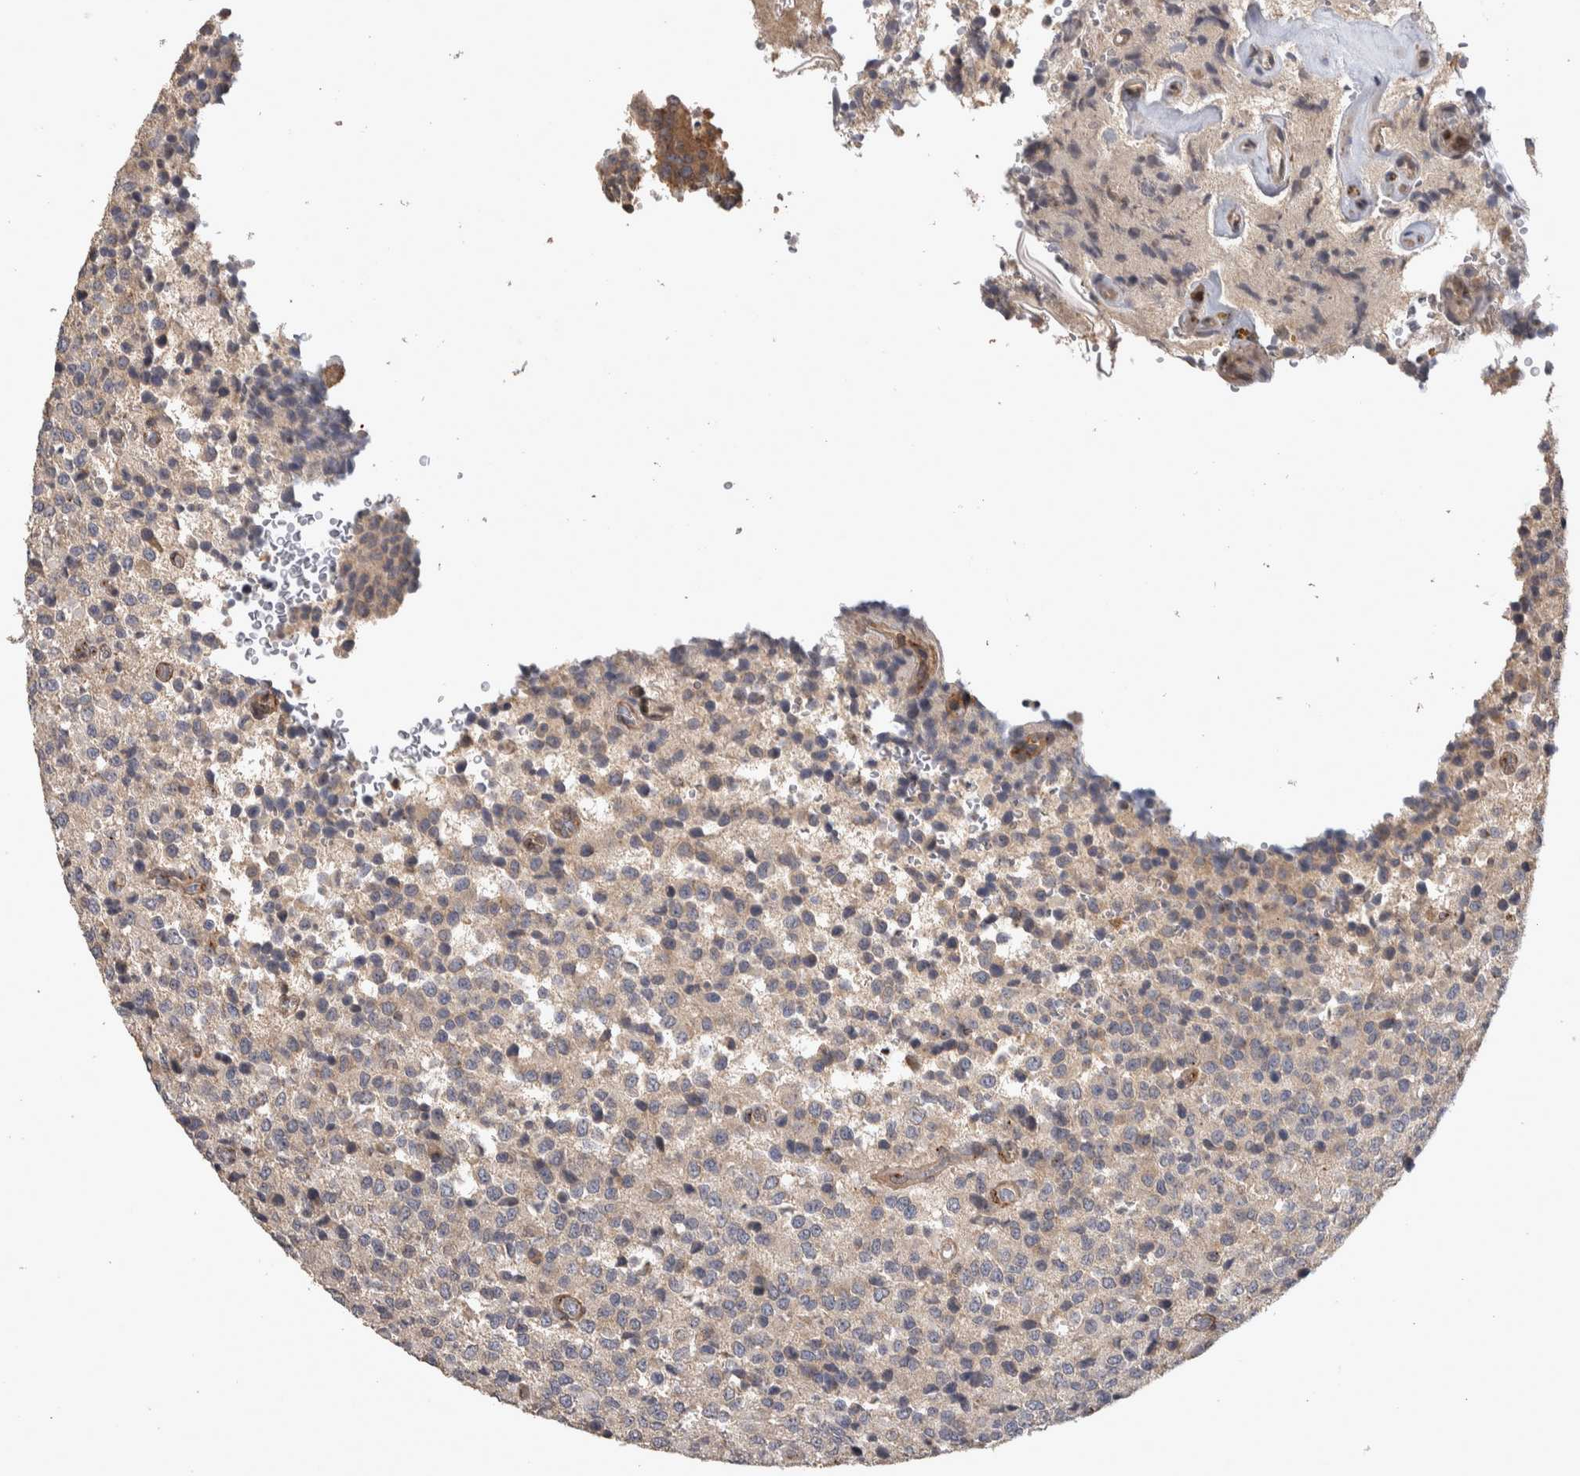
{"staining": {"intensity": "negative", "quantity": "none", "location": "none"}, "tissue": "glioma", "cell_type": "Tumor cells", "image_type": "cancer", "snomed": [{"axis": "morphology", "description": "Glioma, malignant, High grade"}, {"axis": "topography", "description": "pancreas cauda"}], "caption": "DAB immunohistochemical staining of human glioma shows no significant positivity in tumor cells.", "gene": "IFRD1", "patient": {"sex": "male", "age": 60}}